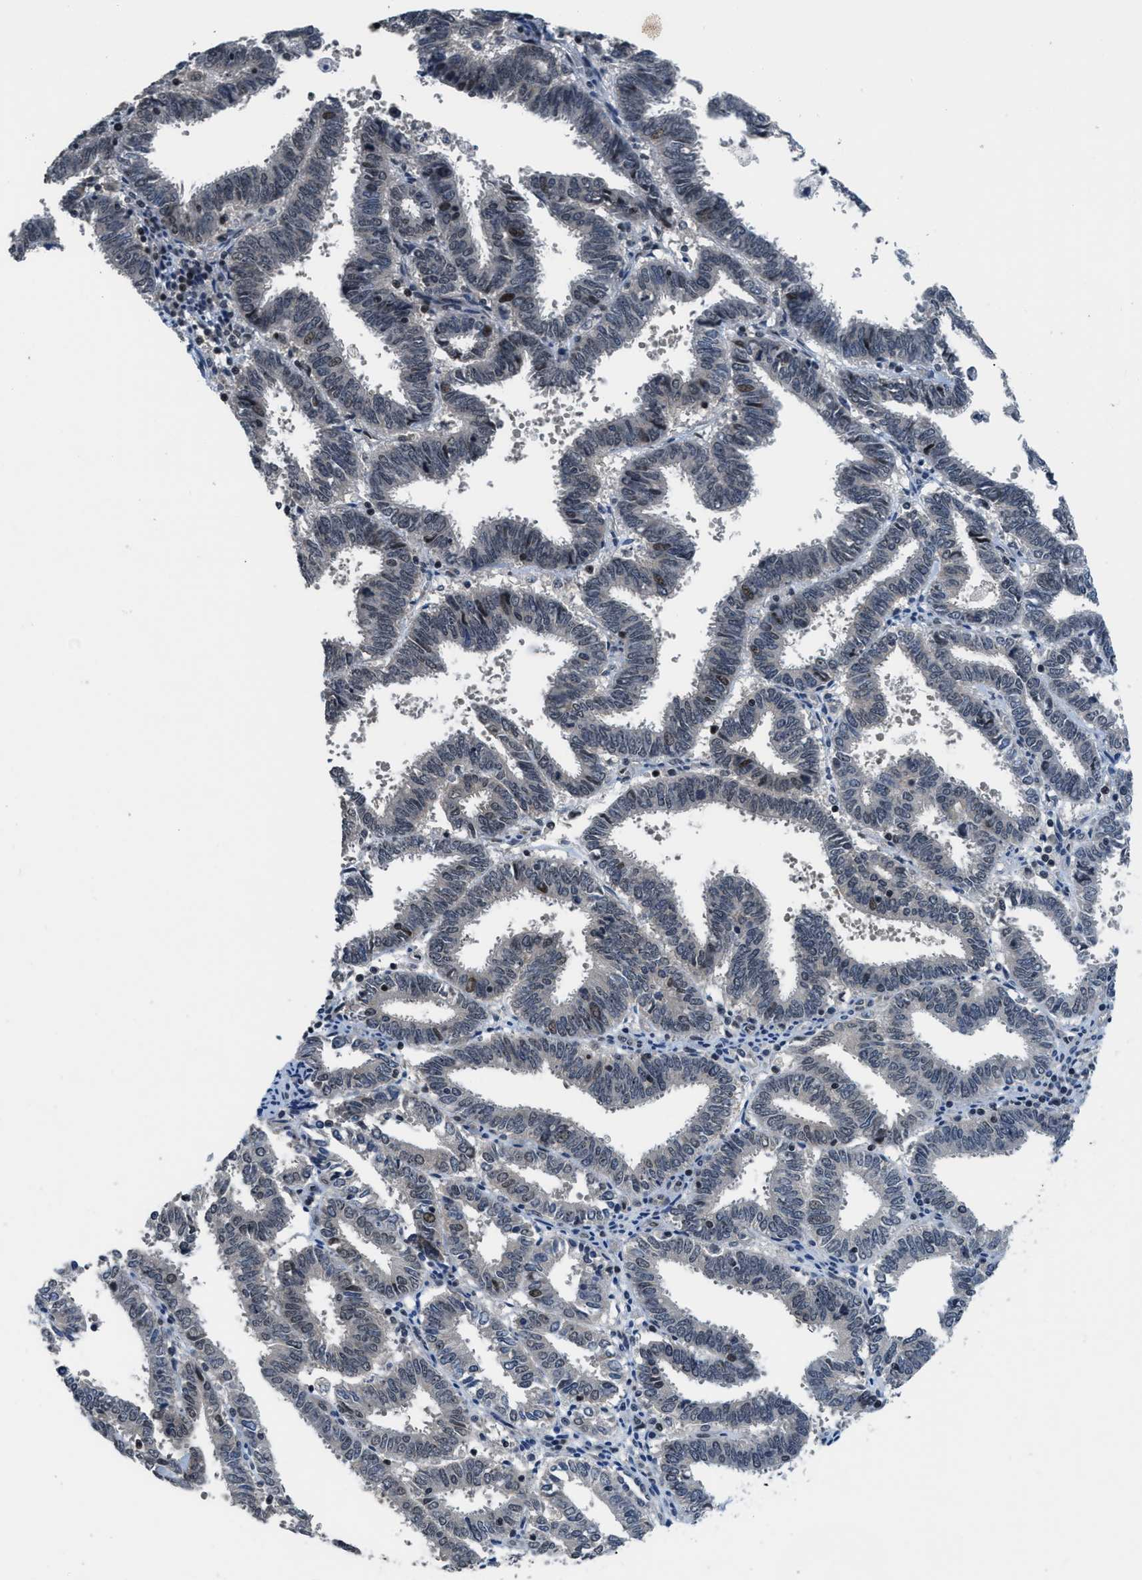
{"staining": {"intensity": "moderate", "quantity": "<25%", "location": "nuclear"}, "tissue": "endometrial cancer", "cell_type": "Tumor cells", "image_type": "cancer", "snomed": [{"axis": "morphology", "description": "Adenocarcinoma, NOS"}, {"axis": "topography", "description": "Uterus"}], "caption": "Immunohistochemistry (IHC) of human endometrial cancer demonstrates low levels of moderate nuclear staining in approximately <25% of tumor cells.", "gene": "SETD5", "patient": {"sex": "female", "age": 83}}